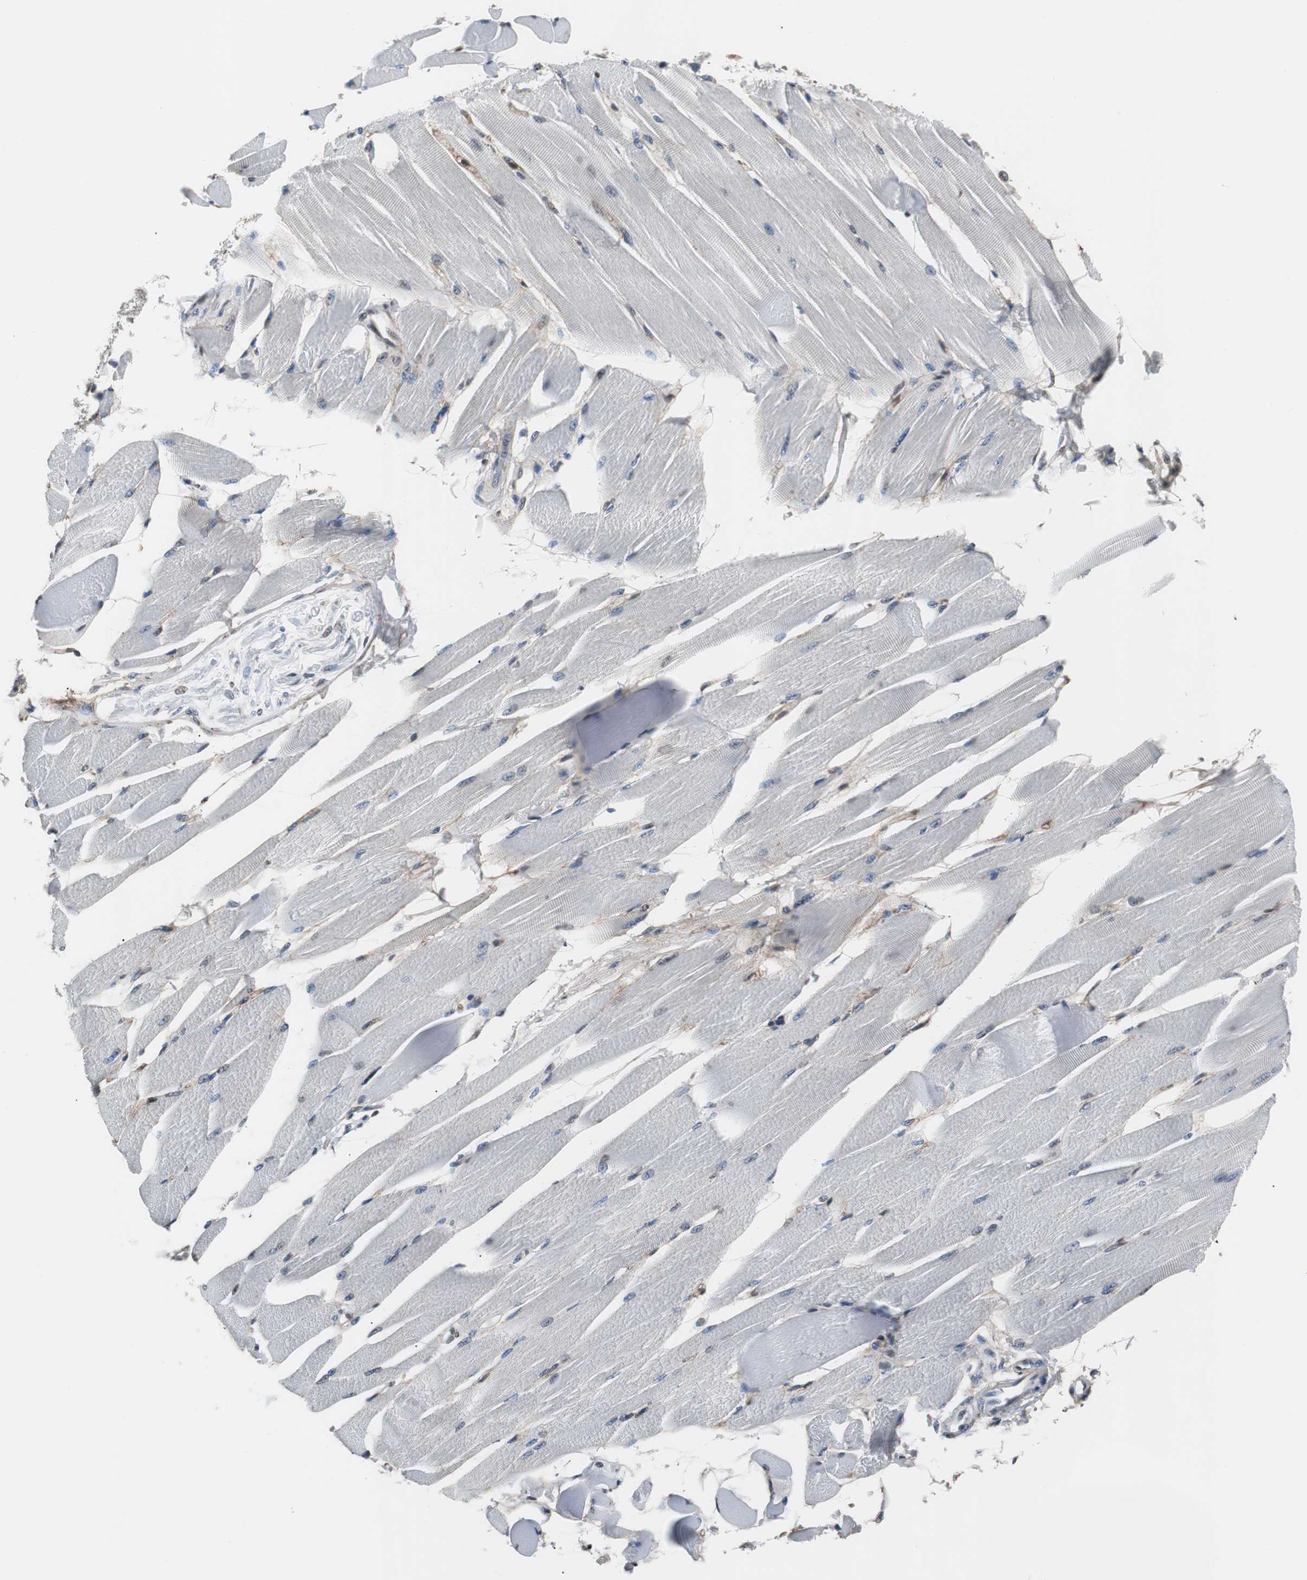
{"staining": {"intensity": "negative", "quantity": "none", "location": "none"}, "tissue": "skeletal muscle", "cell_type": "Myocytes", "image_type": "normal", "snomed": [{"axis": "morphology", "description": "Normal tissue, NOS"}, {"axis": "topography", "description": "Skeletal muscle"}, {"axis": "topography", "description": "Peripheral nerve tissue"}], "caption": "IHC photomicrograph of benign skeletal muscle: human skeletal muscle stained with DAB (3,3'-diaminobenzidine) reveals no significant protein staining in myocytes. Brightfield microscopy of immunohistochemistry stained with DAB (brown) and hematoxylin (blue), captured at high magnification.", "gene": "TOP2A", "patient": {"sex": "female", "age": 84}}